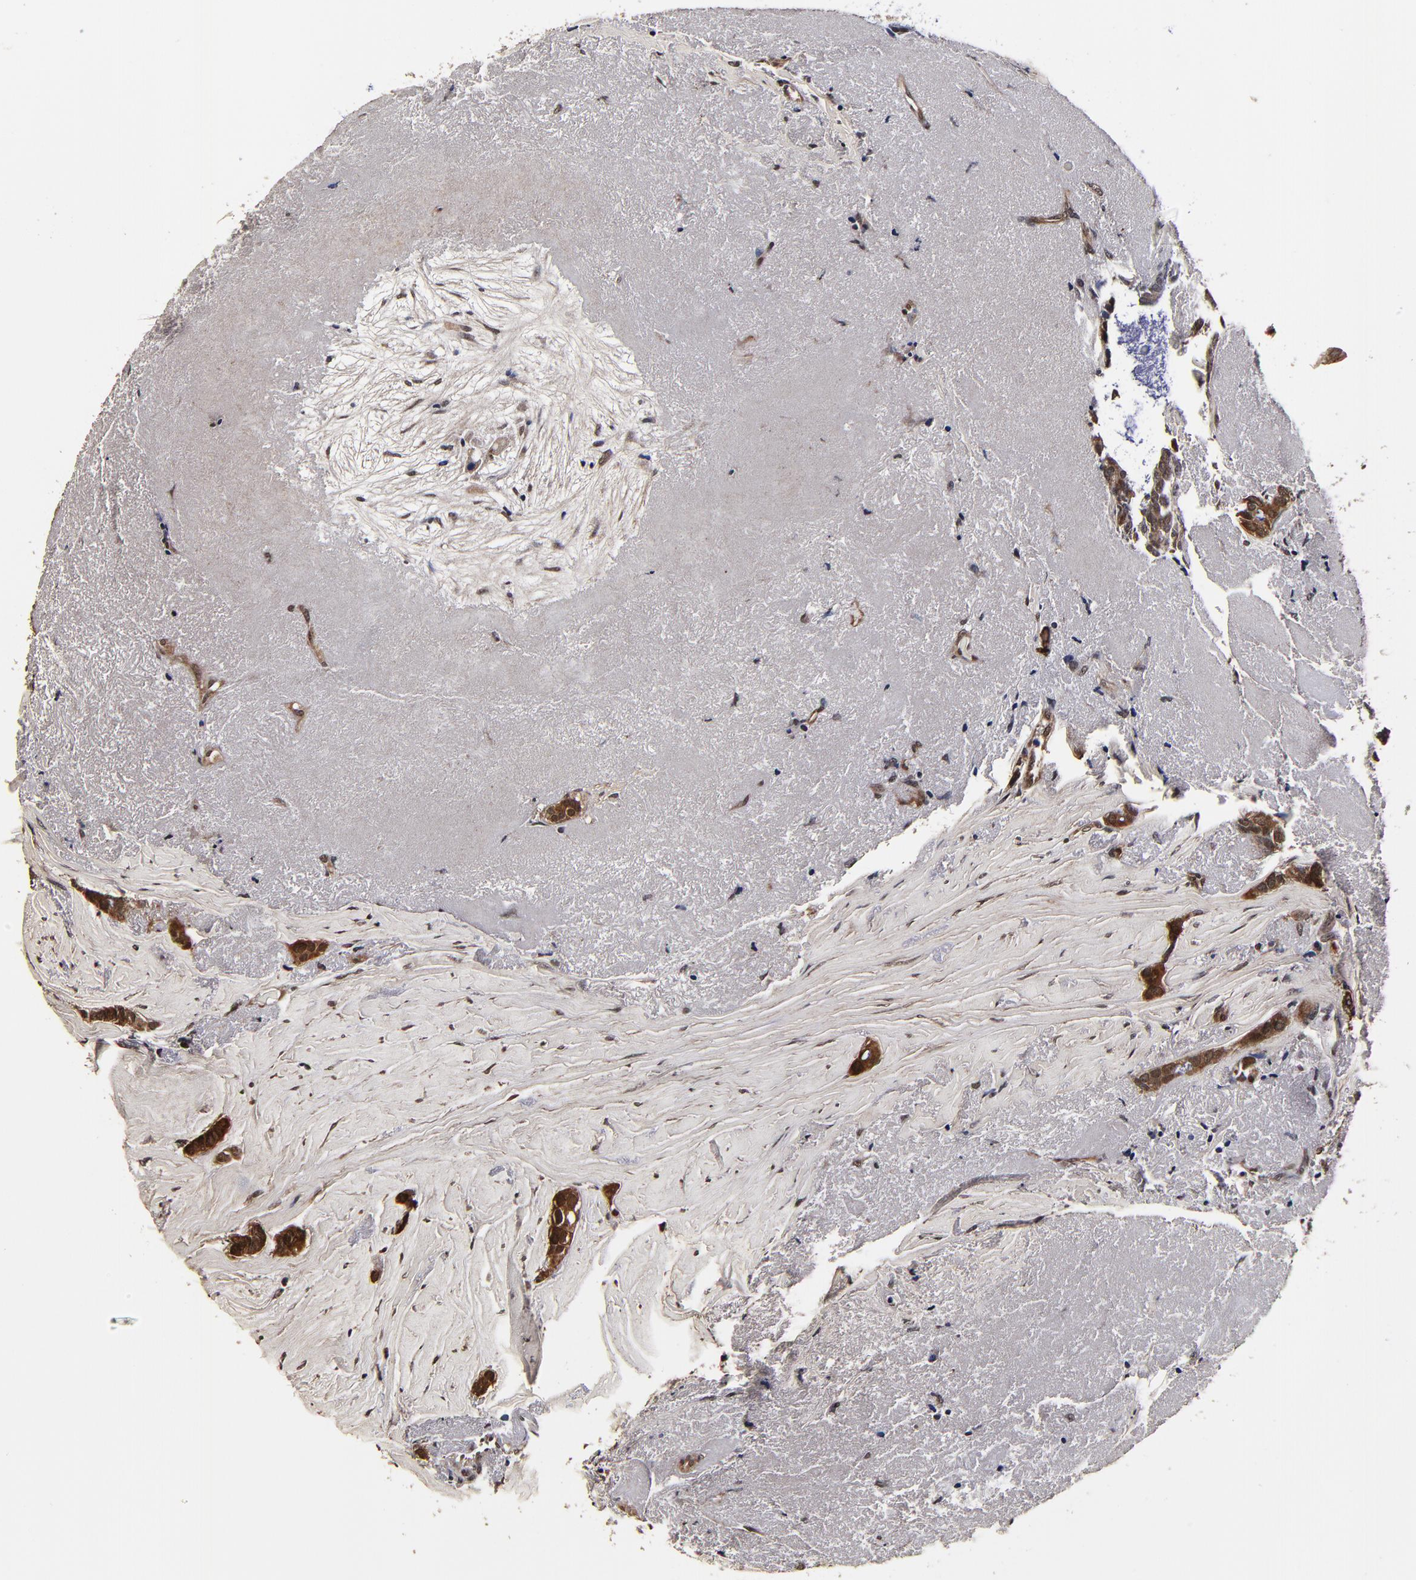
{"staining": {"intensity": "strong", "quantity": ">75%", "location": "cytoplasmic/membranous,nuclear"}, "tissue": "breast cancer", "cell_type": "Tumor cells", "image_type": "cancer", "snomed": [{"axis": "morphology", "description": "Duct carcinoma"}, {"axis": "topography", "description": "Breast"}], "caption": "An image showing strong cytoplasmic/membranous and nuclear expression in approximately >75% of tumor cells in breast cancer (infiltrating ductal carcinoma), as visualized by brown immunohistochemical staining.", "gene": "MMP15", "patient": {"sex": "female", "age": 54}}